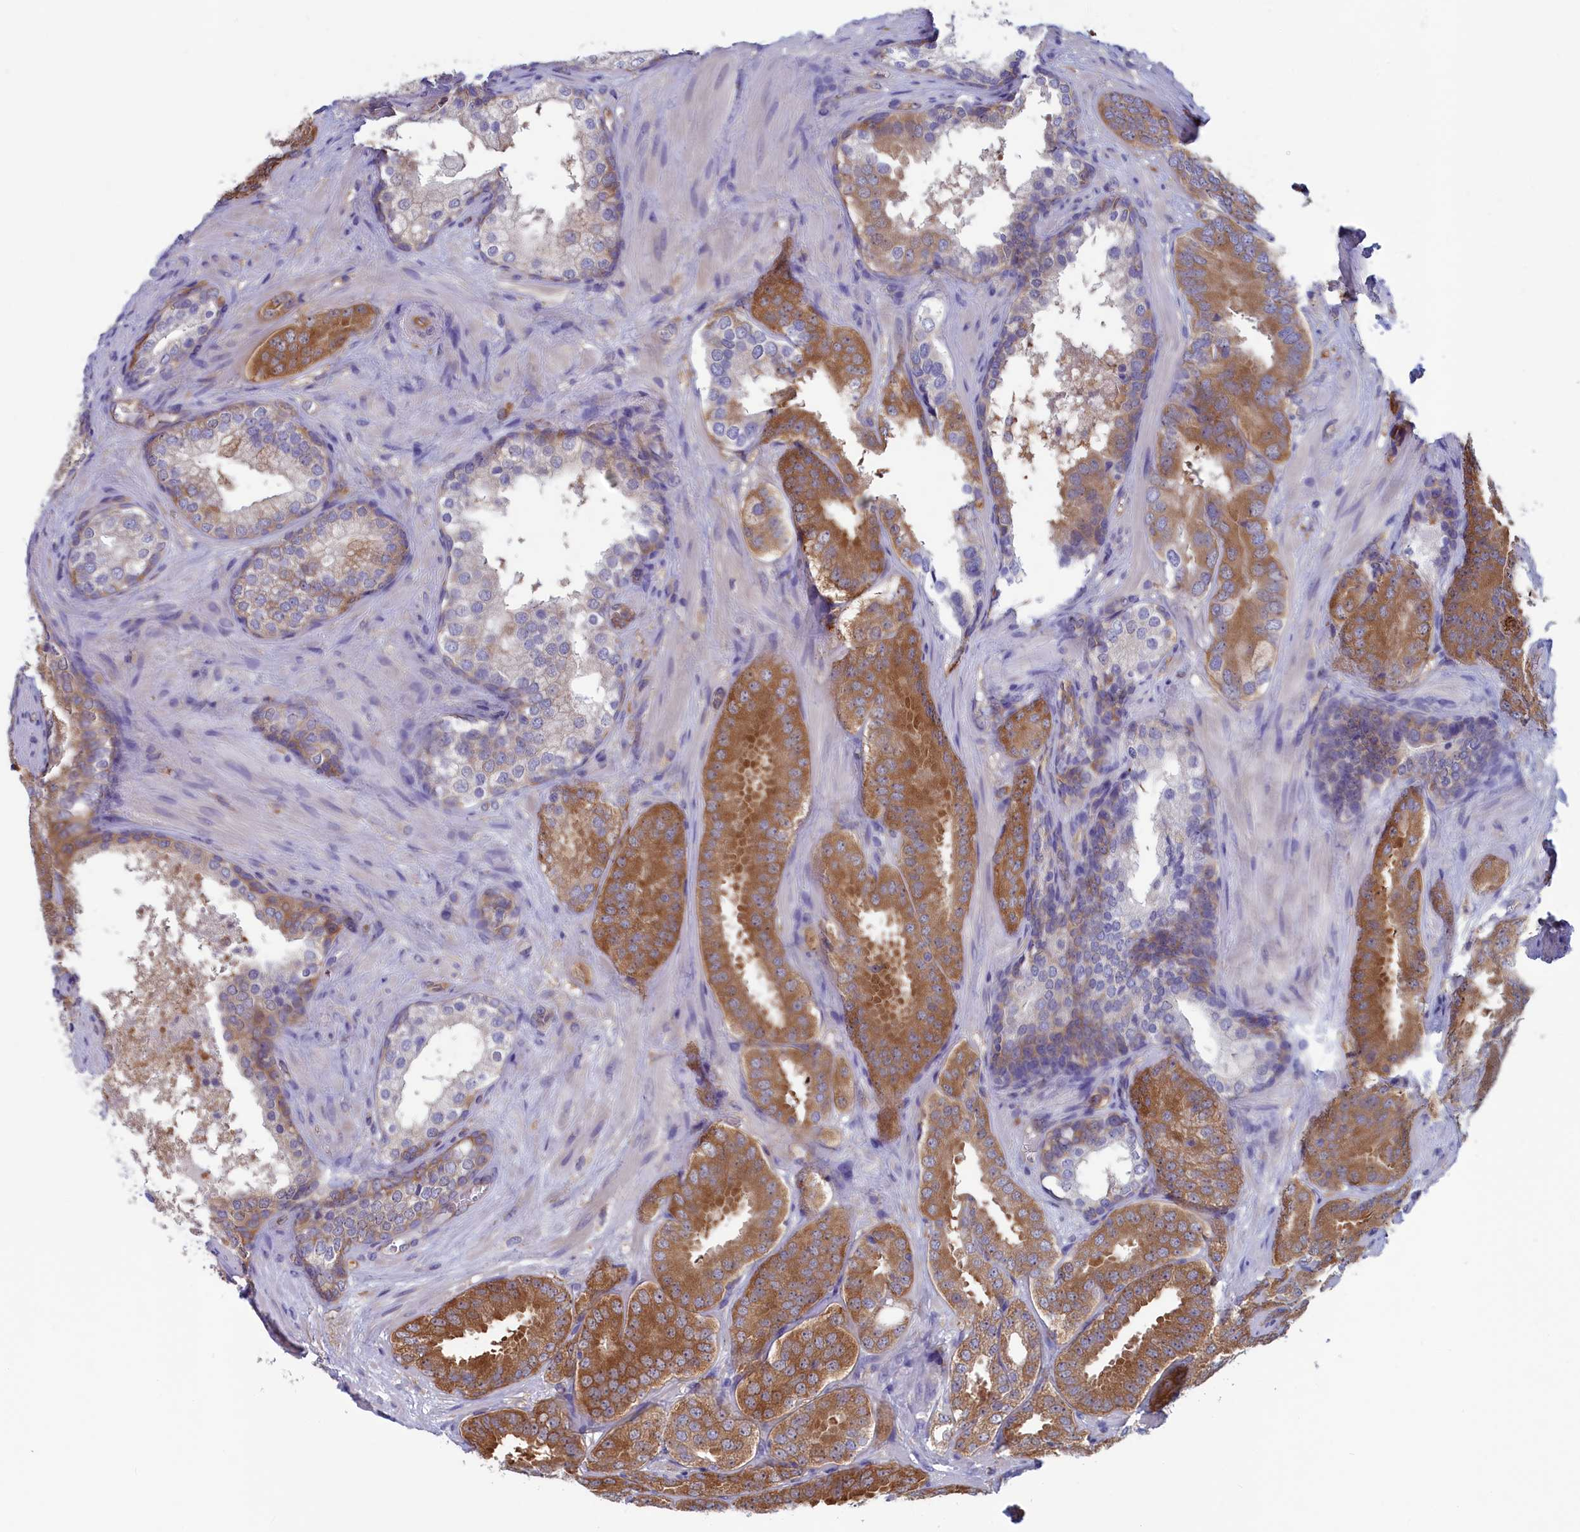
{"staining": {"intensity": "moderate", "quantity": ">75%", "location": "cytoplasmic/membranous"}, "tissue": "prostate cancer", "cell_type": "Tumor cells", "image_type": "cancer", "snomed": [{"axis": "morphology", "description": "Adenocarcinoma, High grade"}, {"axis": "topography", "description": "Prostate"}], "caption": "High-grade adenocarcinoma (prostate) stained with a brown dye exhibits moderate cytoplasmic/membranous positive expression in approximately >75% of tumor cells.", "gene": "SYNDIG1L", "patient": {"sex": "male", "age": 63}}